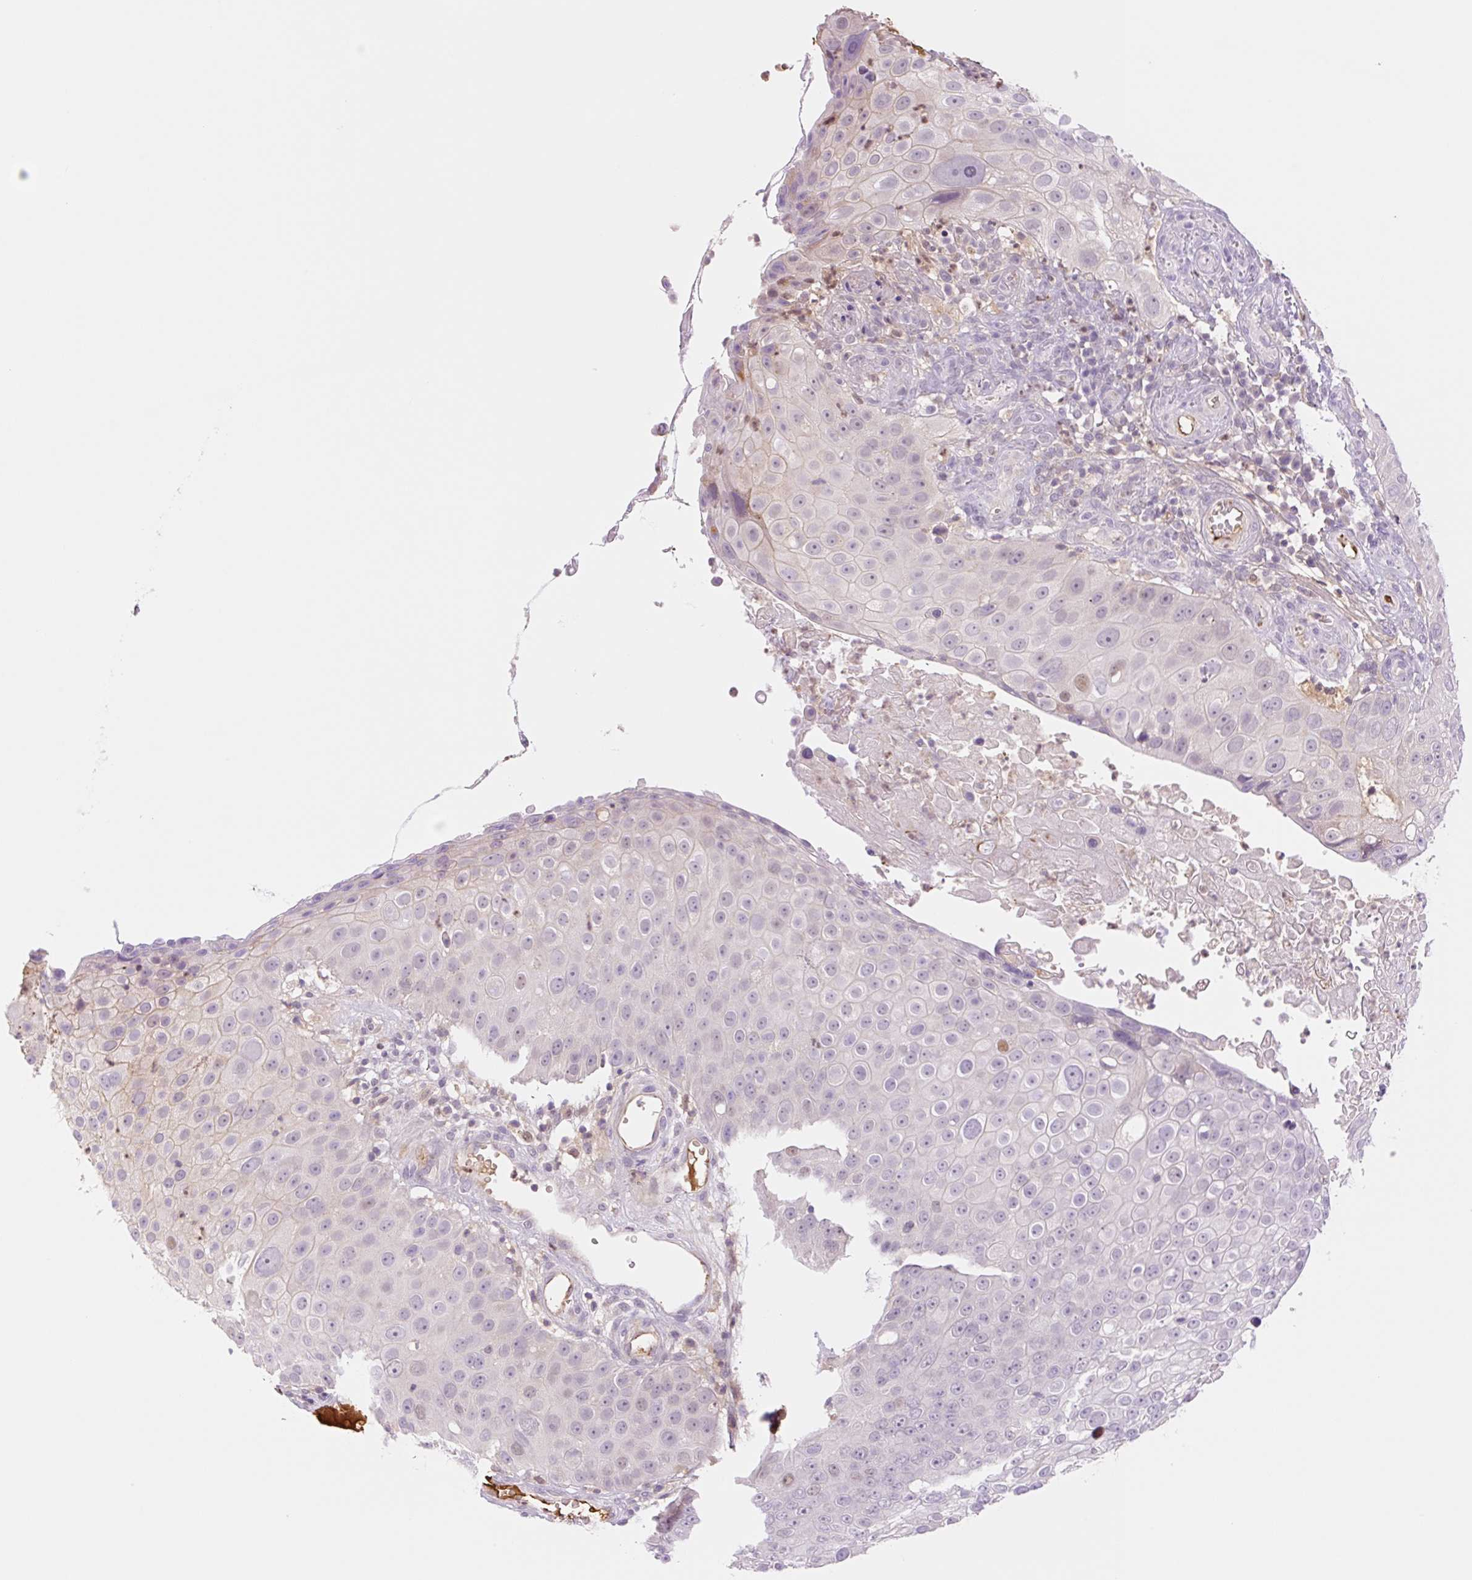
{"staining": {"intensity": "negative", "quantity": "none", "location": "none"}, "tissue": "skin cancer", "cell_type": "Tumor cells", "image_type": "cancer", "snomed": [{"axis": "morphology", "description": "Squamous cell carcinoma, NOS"}, {"axis": "topography", "description": "Skin"}], "caption": "Protein analysis of skin cancer shows no significant staining in tumor cells.", "gene": "HEBP1", "patient": {"sex": "male", "age": 71}}